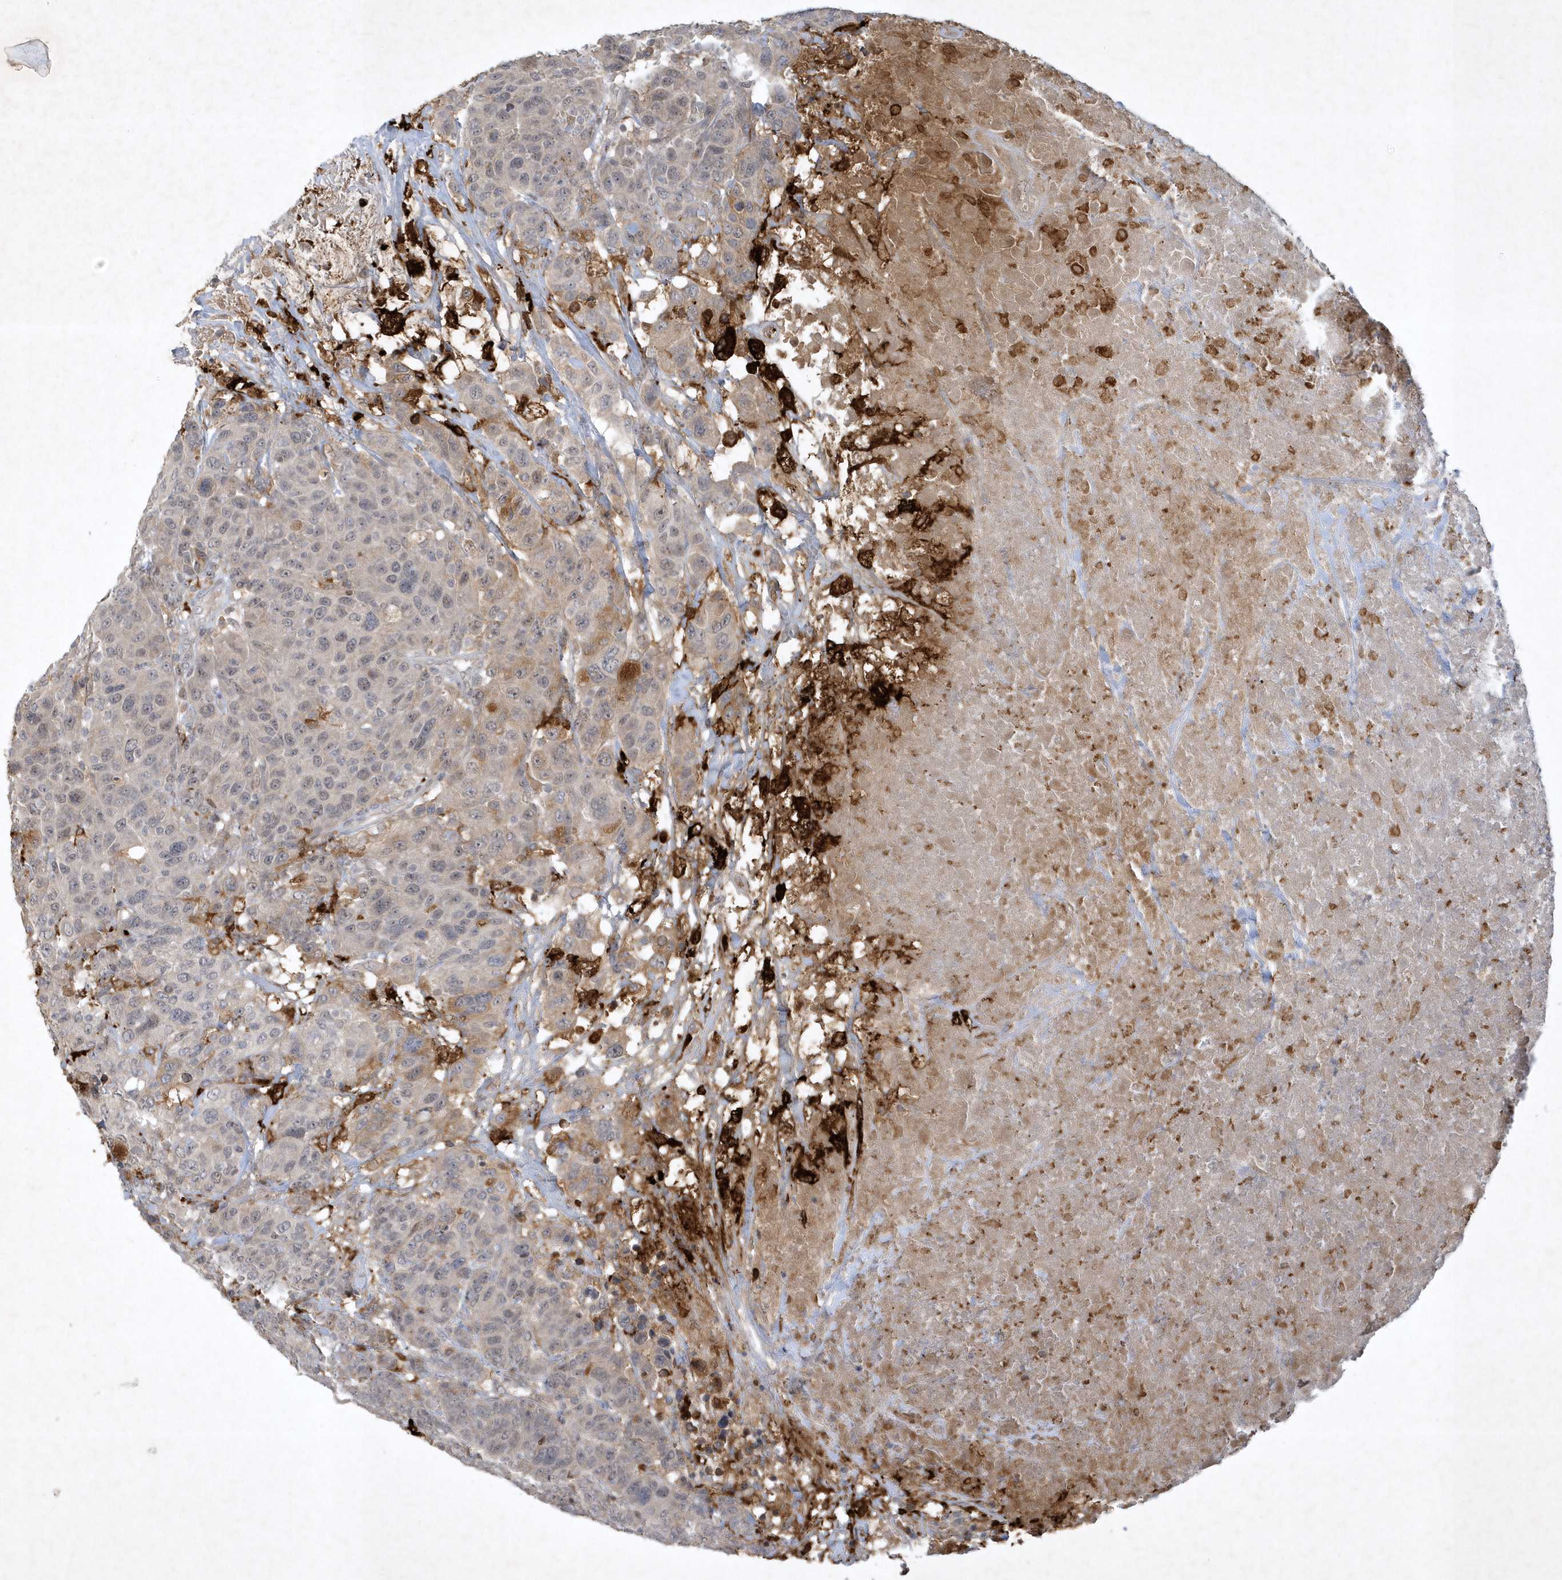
{"staining": {"intensity": "weak", "quantity": "<25%", "location": "cytoplasmic/membranous"}, "tissue": "breast cancer", "cell_type": "Tumor cells", "image_type": "cancer", "snomed": [{"axis": "morphology", "description": "Duct carcinoma"}, {"axis": "topography", "description": "Breast"}], "caption": "A histopathology image of breast intraductal carcinoma stained for a protein exhibits no brown staining in tumor cells. (DAB (3,3'-diaminobenzidine) immunohistochemistry visualized using brightfield microscopy, high magnification).", "gene": "THG1L", "patient": {"sex": "female", "age": 37}}